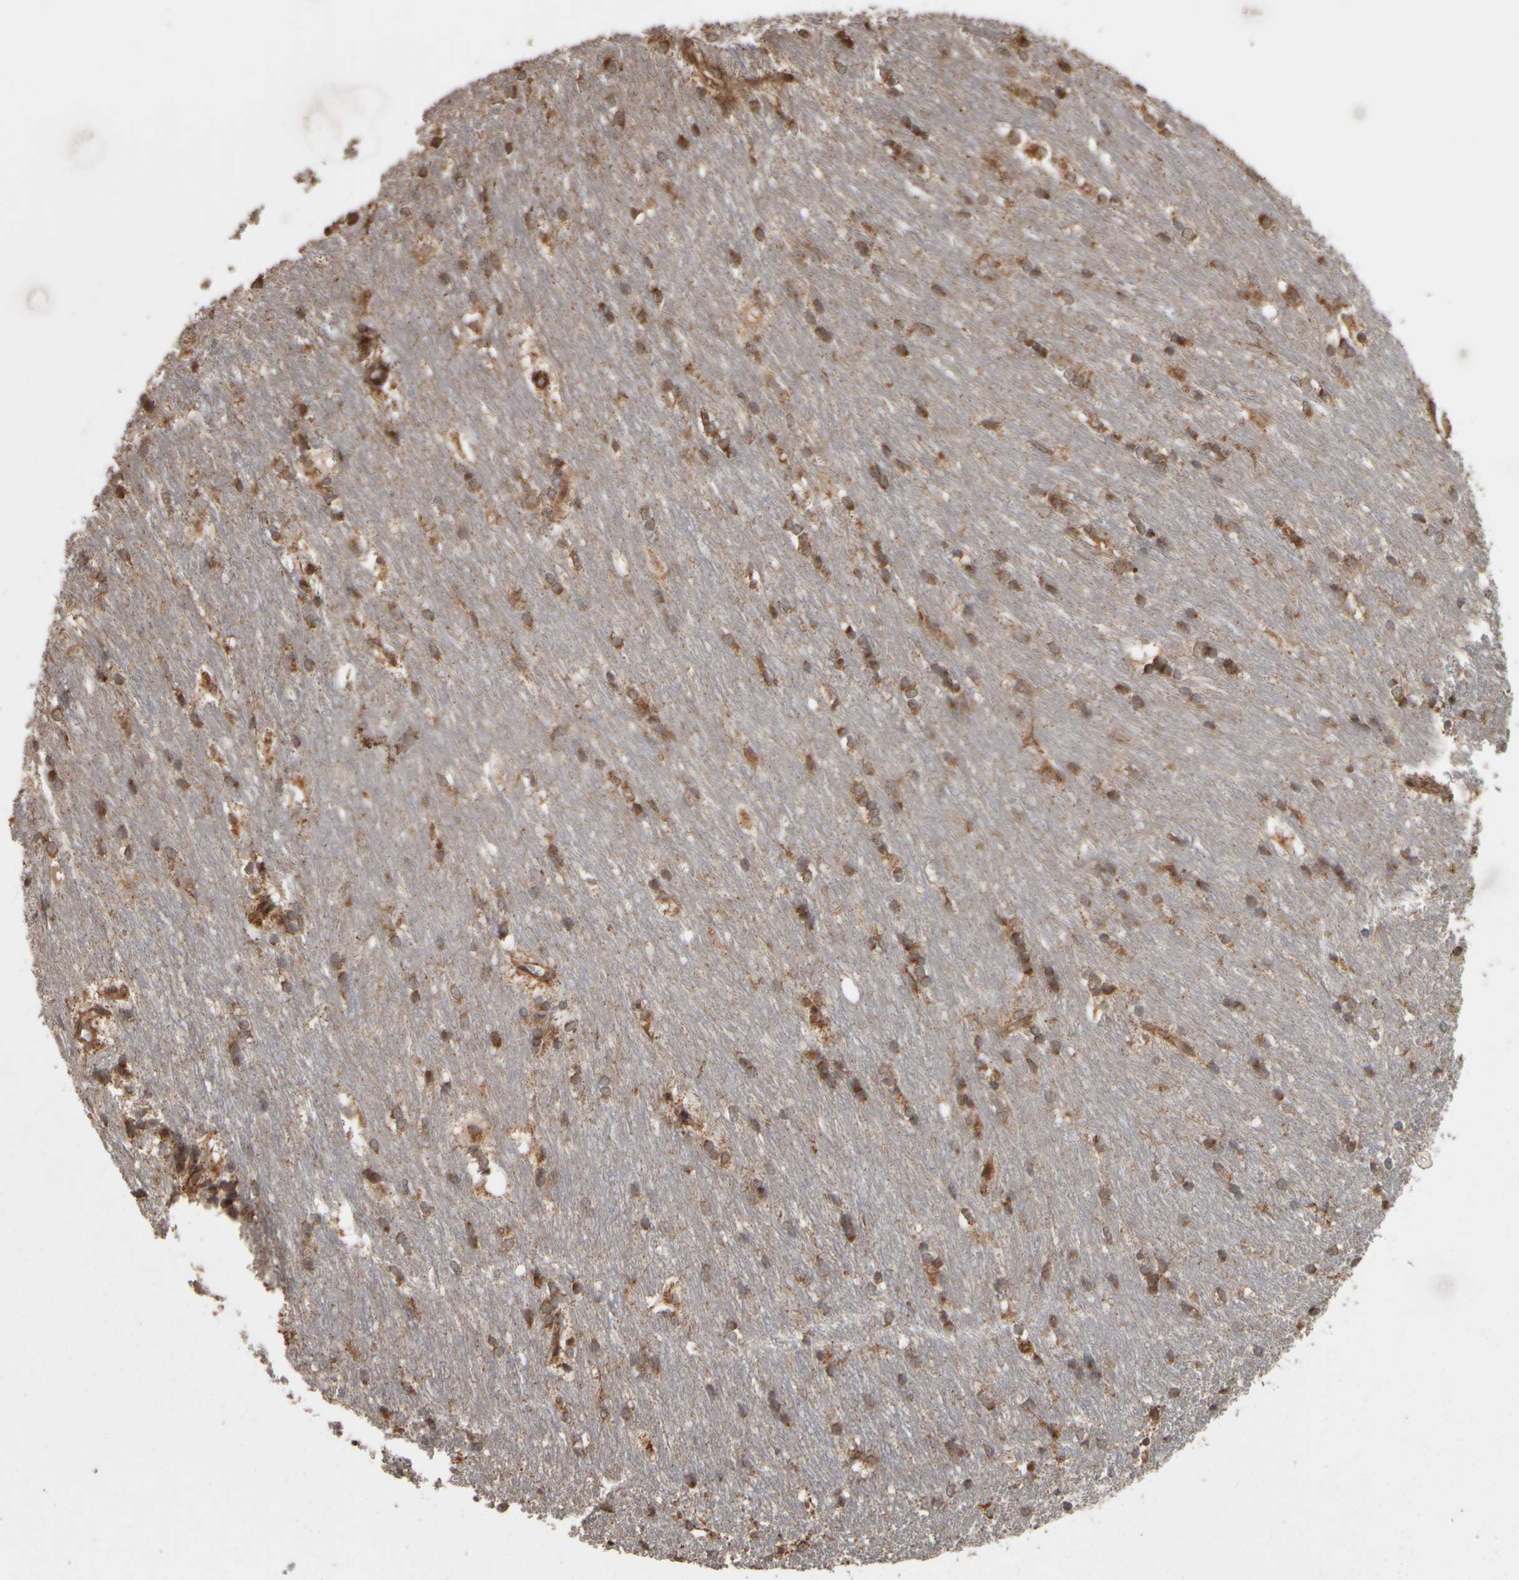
{"staining": {"intensity": "moderate", "quantity": ">75%", "location": "cytoplasmic/membranous"}, "tissue": "caudate", "cell_type": "Glial cells", "image_type": "normal", "snomed": [{"axis": "morphology", "description": "Normal tissue, NOS"}, {"axis": "topography", "description": "Lateral ventricle wall"}], "caption": "The immunohistochemical stain highlights moderate cytoplasmic/membranous positivity in glial cells of unremarkable caudate. The protein of interest is shown in brown color, while the nuclei are stained blue.", "gene": "AGBL3", "patient": {"sex": "female", "age": 19}}